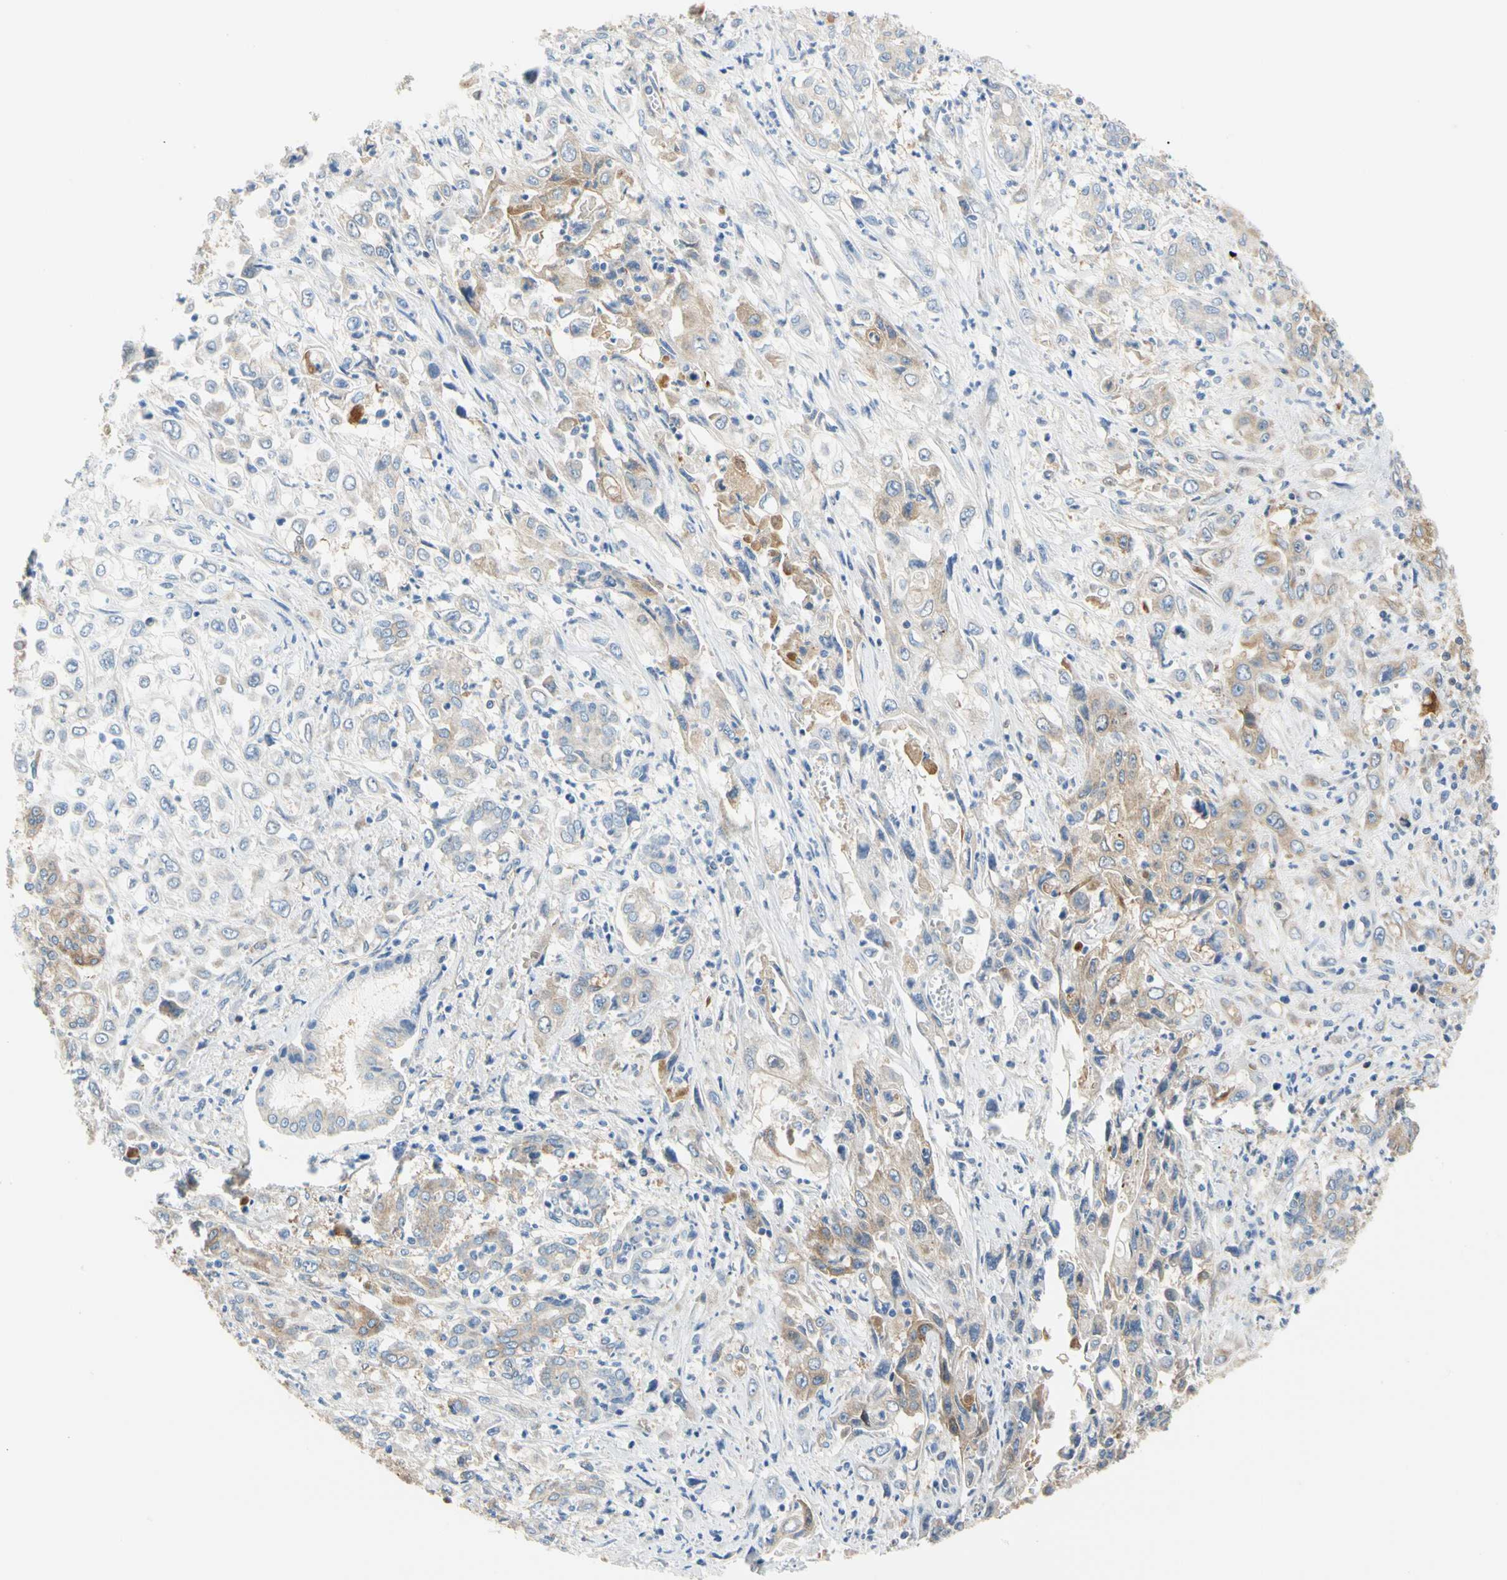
{"staining": {"intensity": "moderate", "quantity": ">75%", "location": "cytoplasmic/membranous"}, "tissue": "pancreatic cancer", "cell_type": "Tumor cells", "image_type": "cancer", "snomed": [{"axis": "morphology", "description": "Adenocarcinoma, NOS"}, {"axis": "topography", "description": "Pancreas"}], "caption": "About >75% of tumor cells in human pancreatic adenocarcinoma exhibit moderate cytoplasmic/membranous protein staining as visualized by brown immunohistochemical staining.", "gene": "GPHN", "patient": {"sex": "male", "age": 70}}